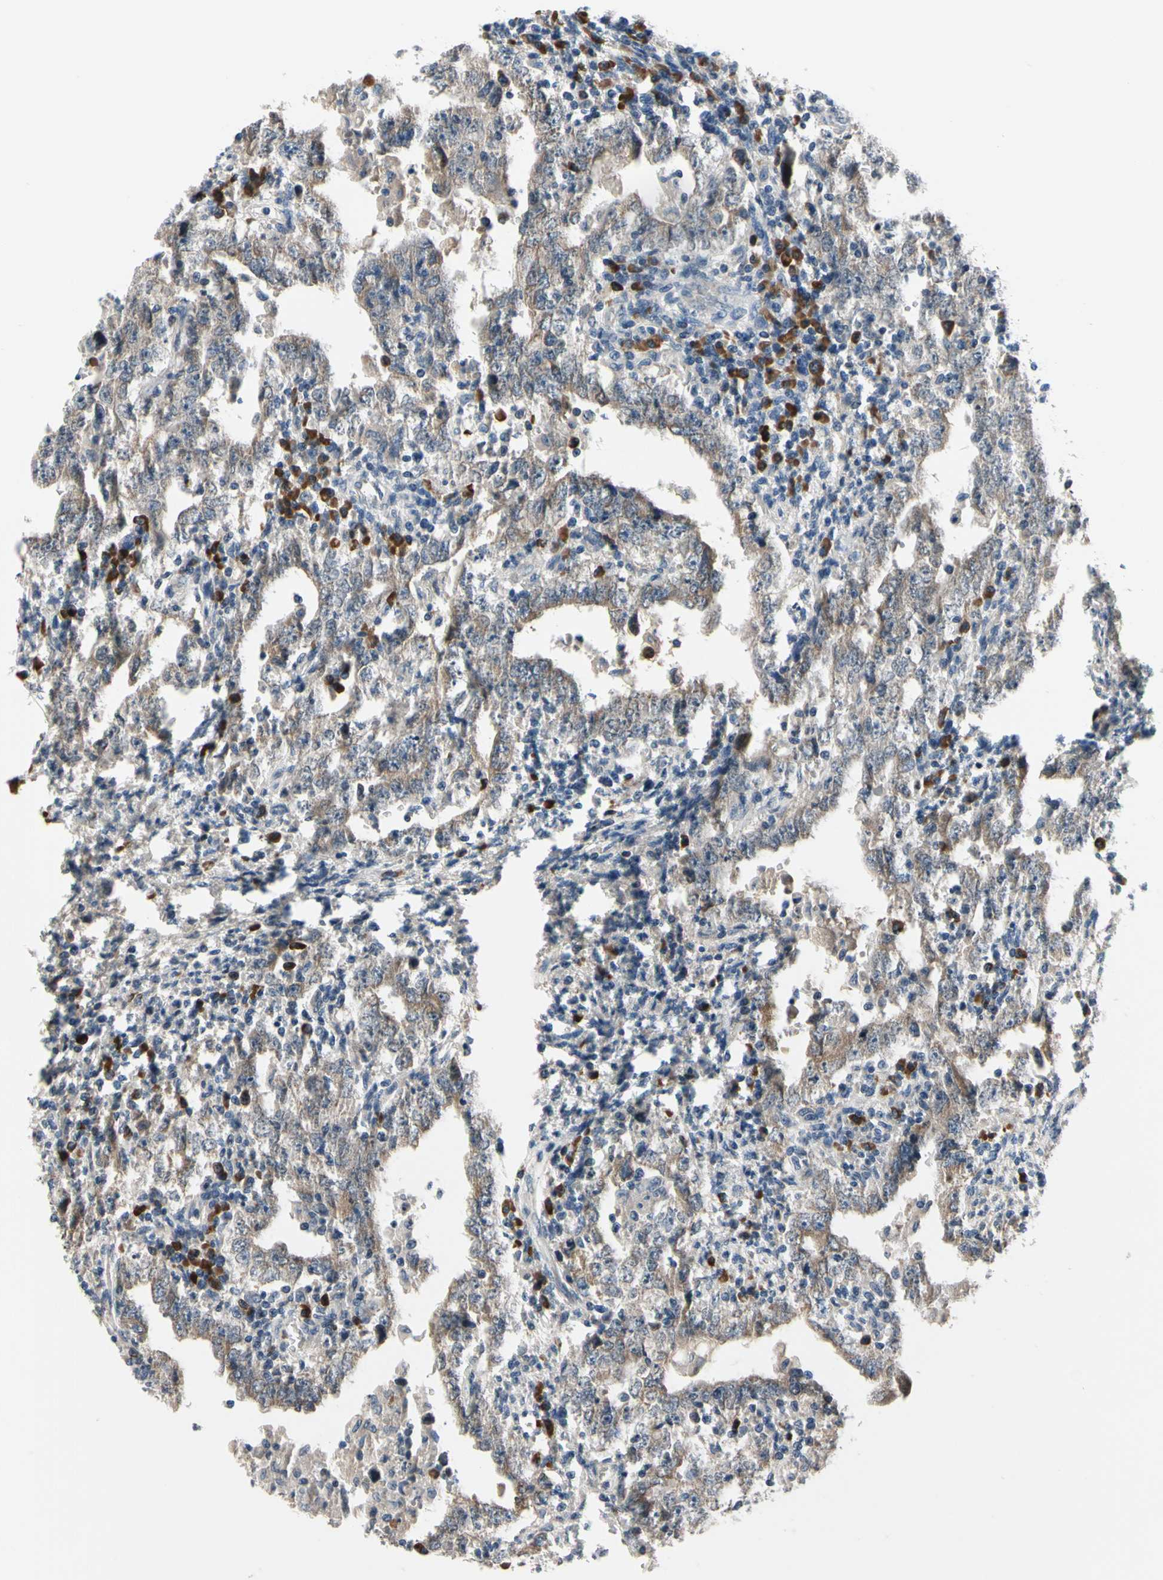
{"staining": {"intensity": "weak", "quantity": "25%-75%", "location": "cytoplasmic/membranous"}, "tissue": "testis cancer", "cell_type": "Tumor cells", "image_type": "cancer", "snomed": [{"axis": "morphology", "description": "Carcinoma, Embryonal, NOS"}, {"axis": "topography", "description": "Testis"}], "caption": "A histopathology image of testis cancer stained for a protein displays weak cytoplasmic/membranous brown staining in tumor cells.", "gene": "SELENOK", "patient": {"sex": "male", "age": 26}}